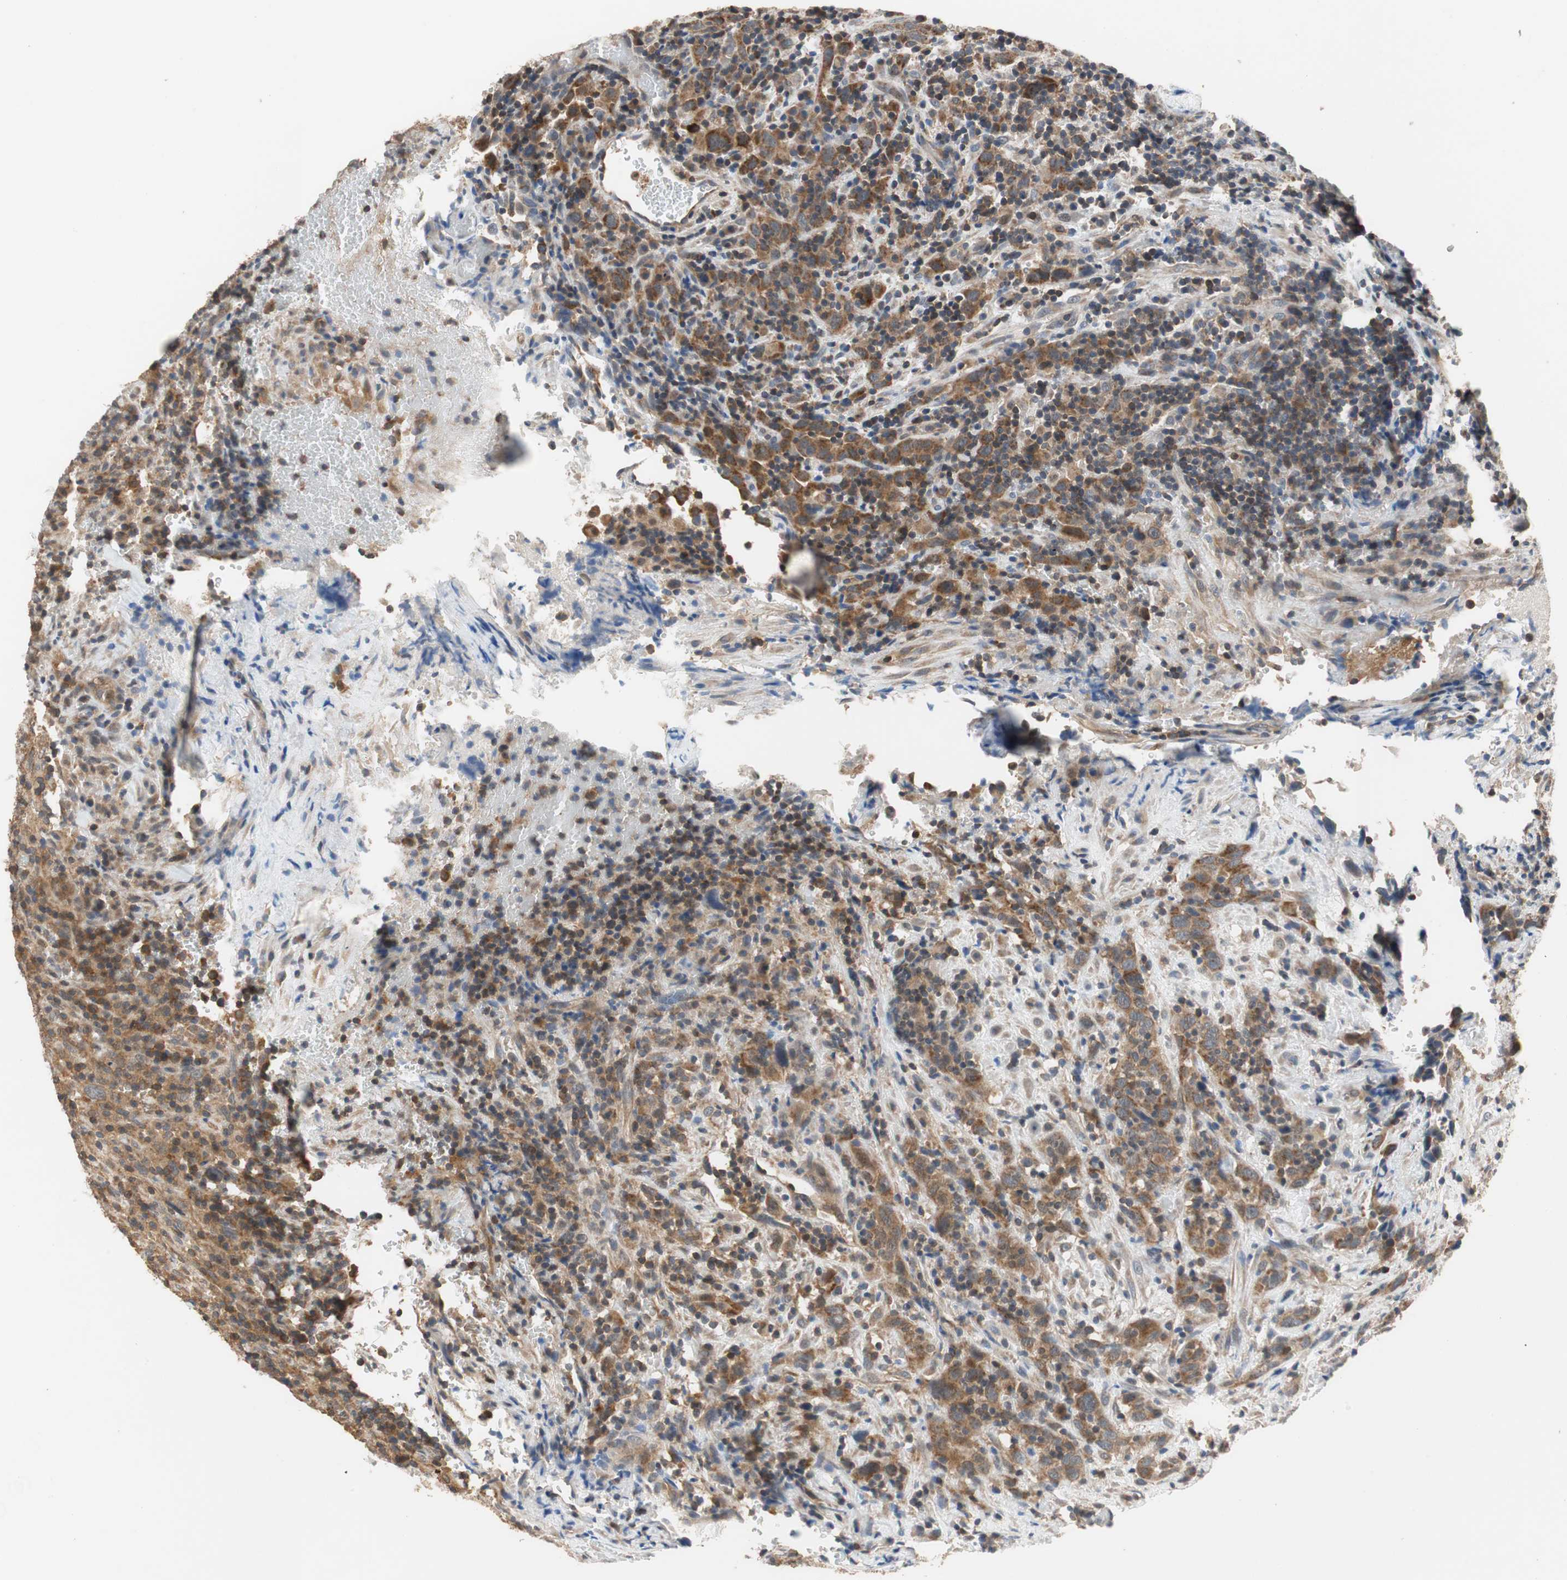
{"staining": {"intensity": "strong", "quantity": ">75%", "location": "cytoplasmic/membranous"}, "tissue": "urothelial cancer", "cell_type": "Tumor cells", "image_type": "cancer", "snomed": [{"axis": "morphology", "description": "Urothelial carcinoma, High grade"}, {"axis": "topography", "description": "Urinary bladder"}], "caption": "A high-resolution image shows IHC staining of urothelial cancer, which displays strong cytoplasmic/membranous expression in about >75% of tumor cells.", "gene": "MAP4K2", "patient": {"sex": "male", "age": 61}}